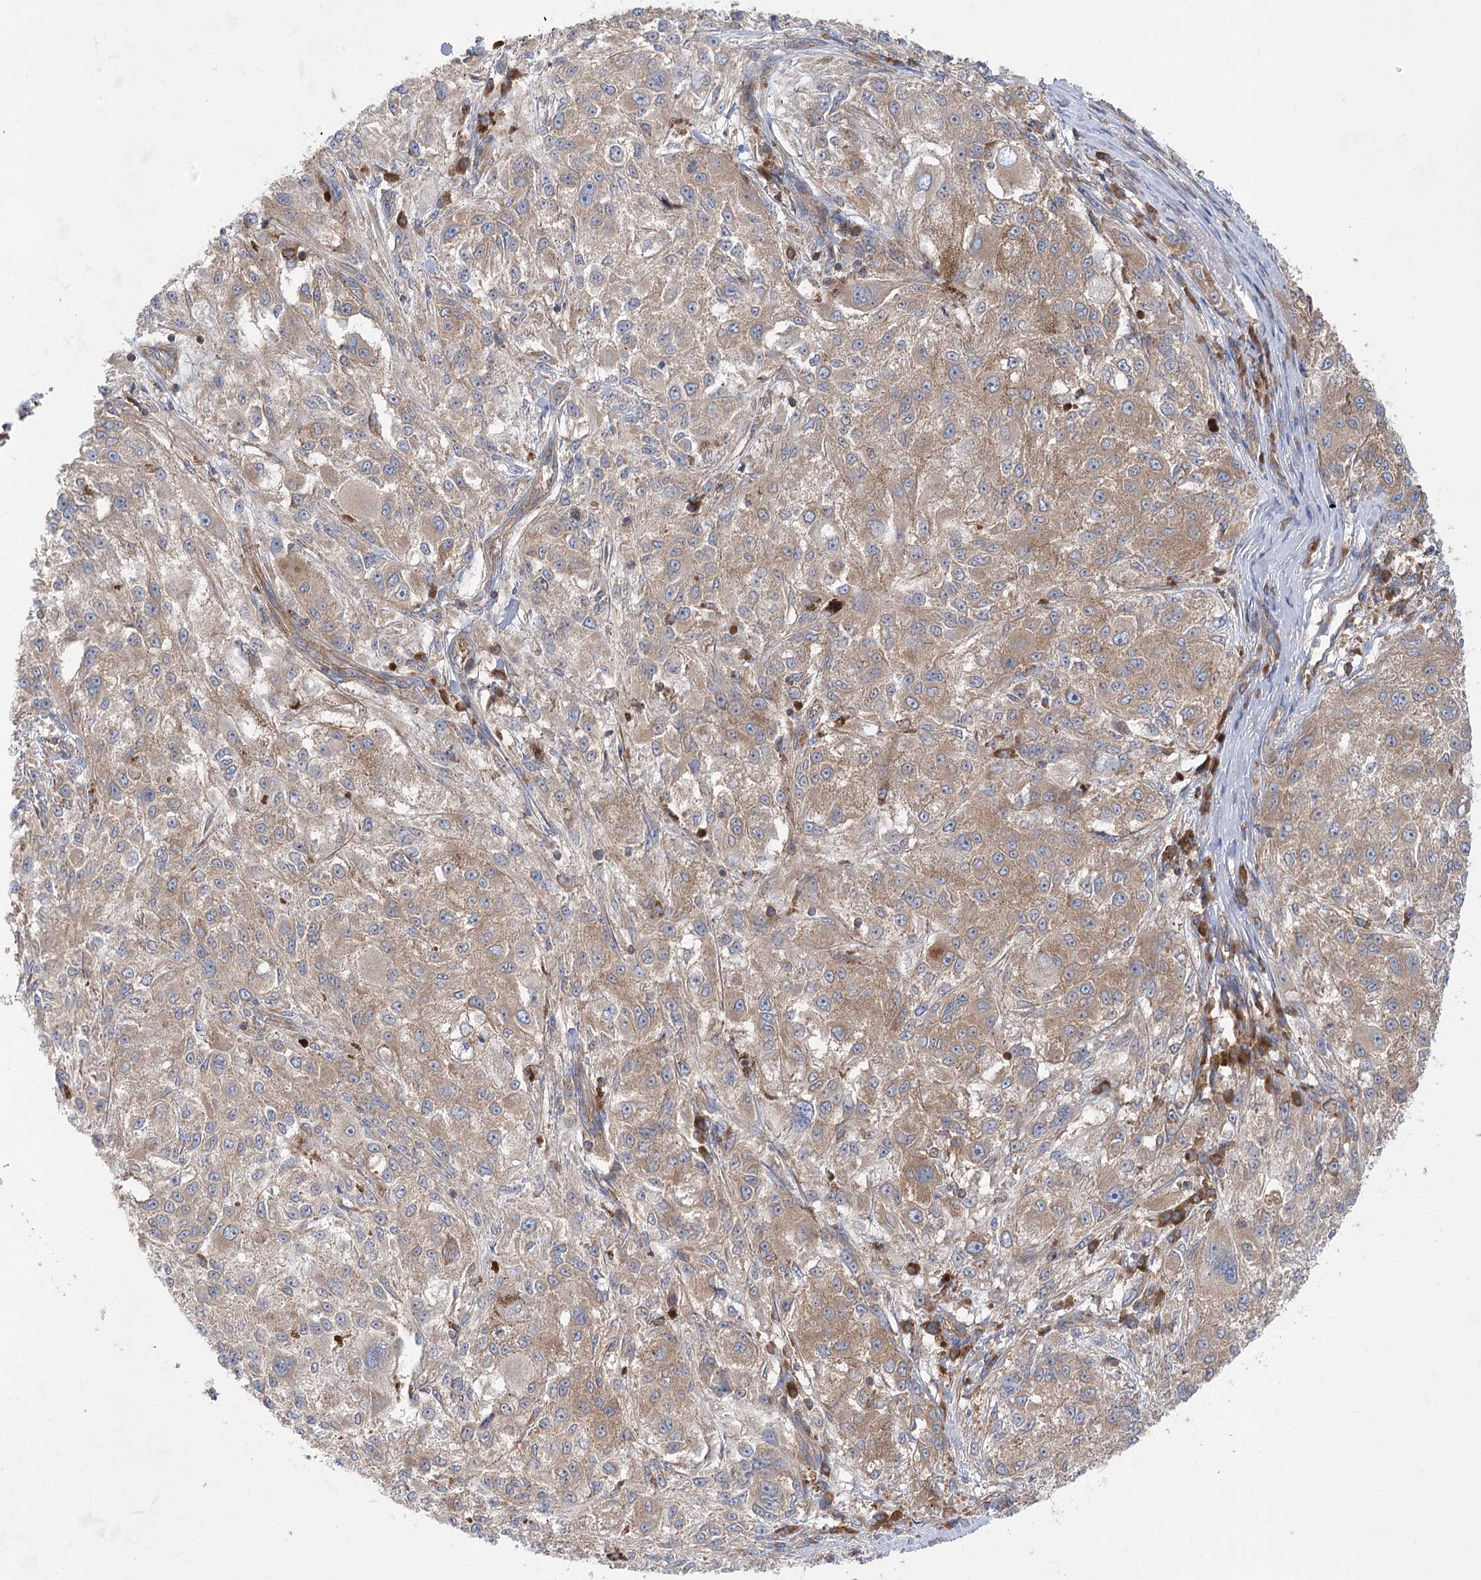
{"staining": {"intensity": "moderate", "quantity": ">75%", "location": "cytoplasmic/membranous"}, "tissue": "melanoma", "cell_type": "Tumor cells", "image_type": "cancer", "snomed": [{"axis": "morphology", "description": "Necrosis, NOS"}, {"axis": "morphology", "description": "Malignant melanoma, NOS"}, {"axis": "topography", "description": "Skin"}], "caption": "Moderate cytoplasmic/membranous protein expression is appreciated in about >75% of tumor cells in melanoma. (brown staining indicates protein expression, while blue staining denotes nuclei).", "gene": "EIF3A", "patient": {"sex": "female", "age": 87}}